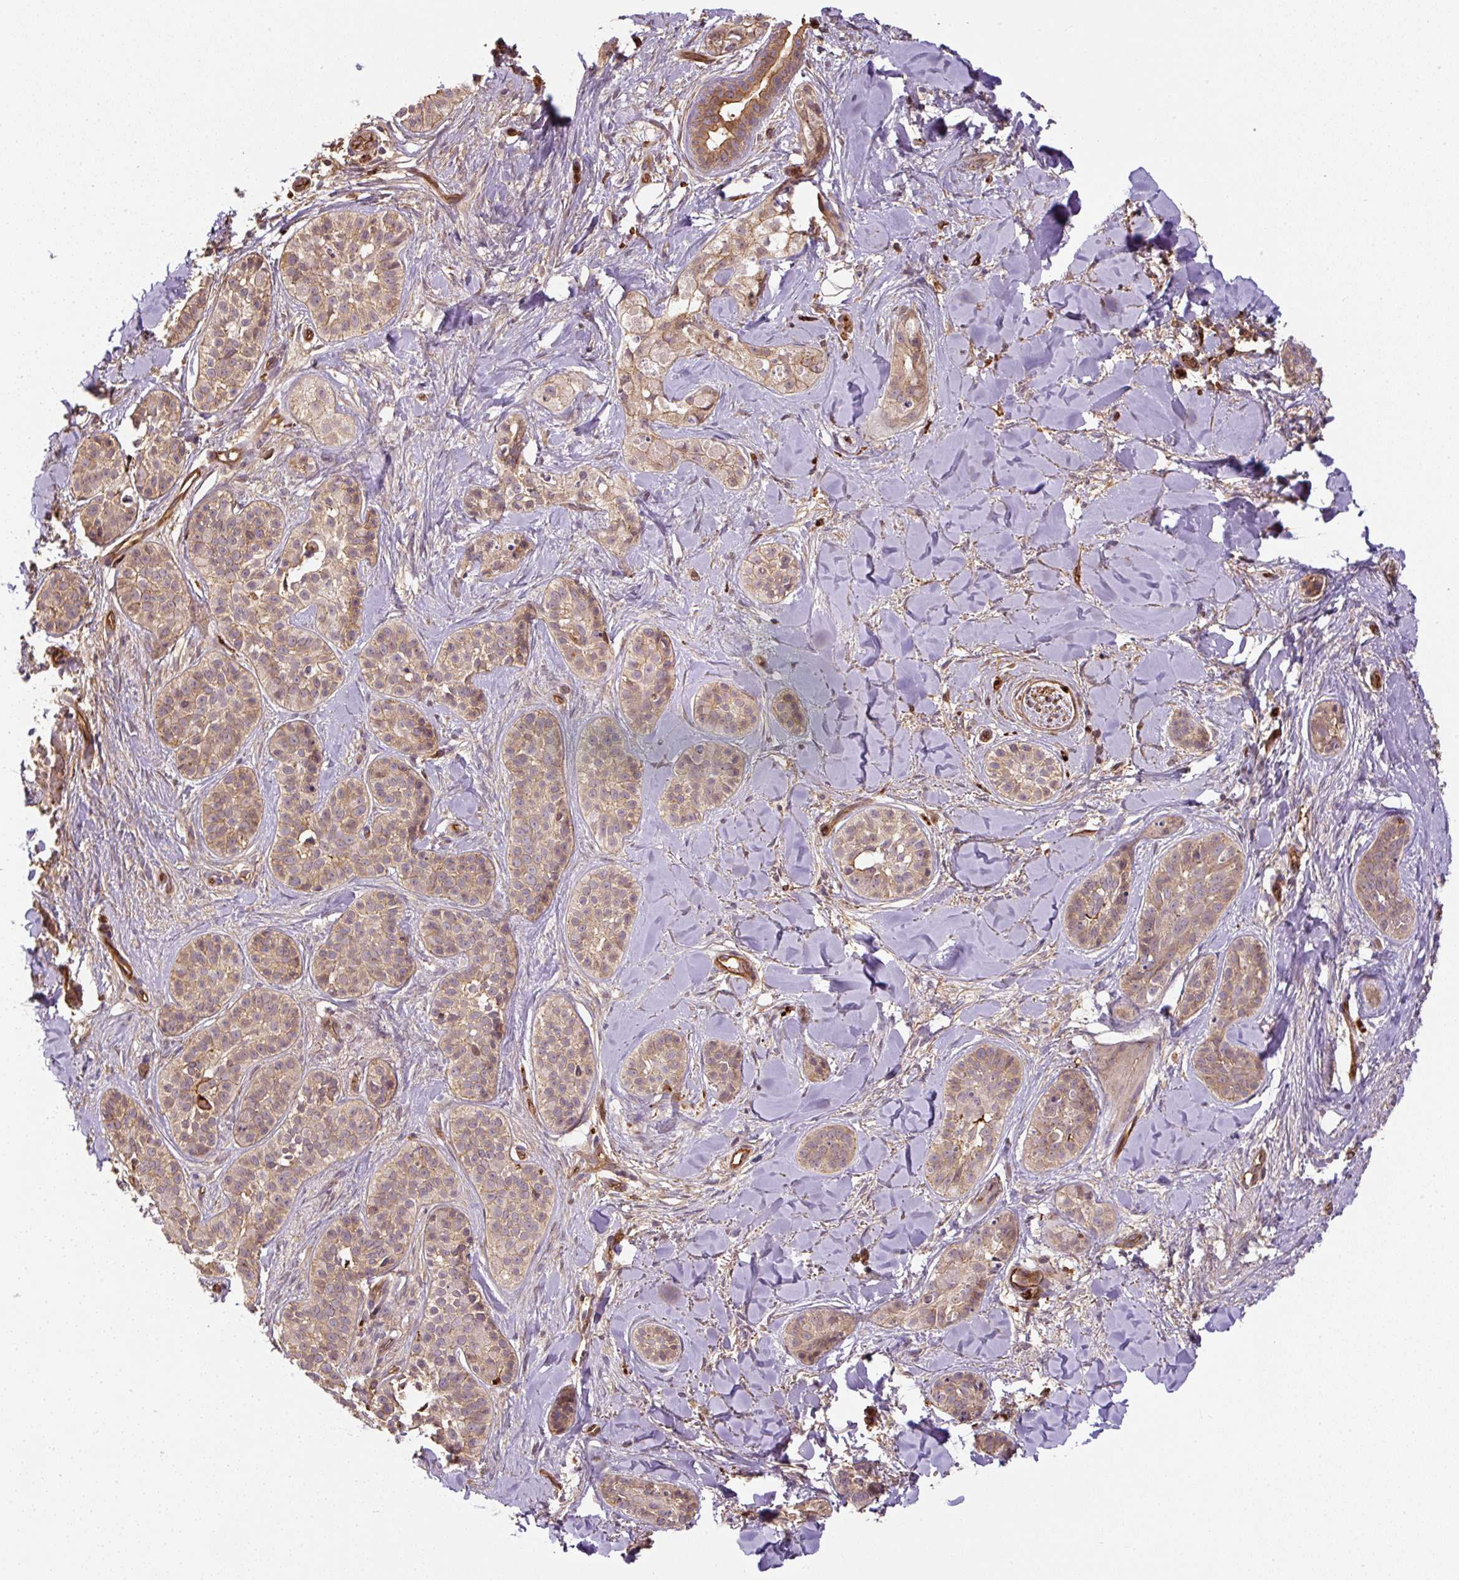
{"staining": {"intensity": "weak", "quantity": ">75%", "location": "cytoplasmic/membranous"}, "tissue": "skin cancer", "cell_type": "Tumor cells", "image_type": "cancer", "snomed": [{"axis": "morphology", "description": "Basal cell carcinoma"}, {"axis": "topography", "description": "Skin"}], "caption": "Protein expression analysis of human skin cancer reveals weak cytoplasmic/membranous expression in about >75% of tumor cells. (brown staining indicates protein expression, while blue staining denotes nuclei).", "gene": "B3GALT5", "patient": {"sex": "male", "age": 52}}